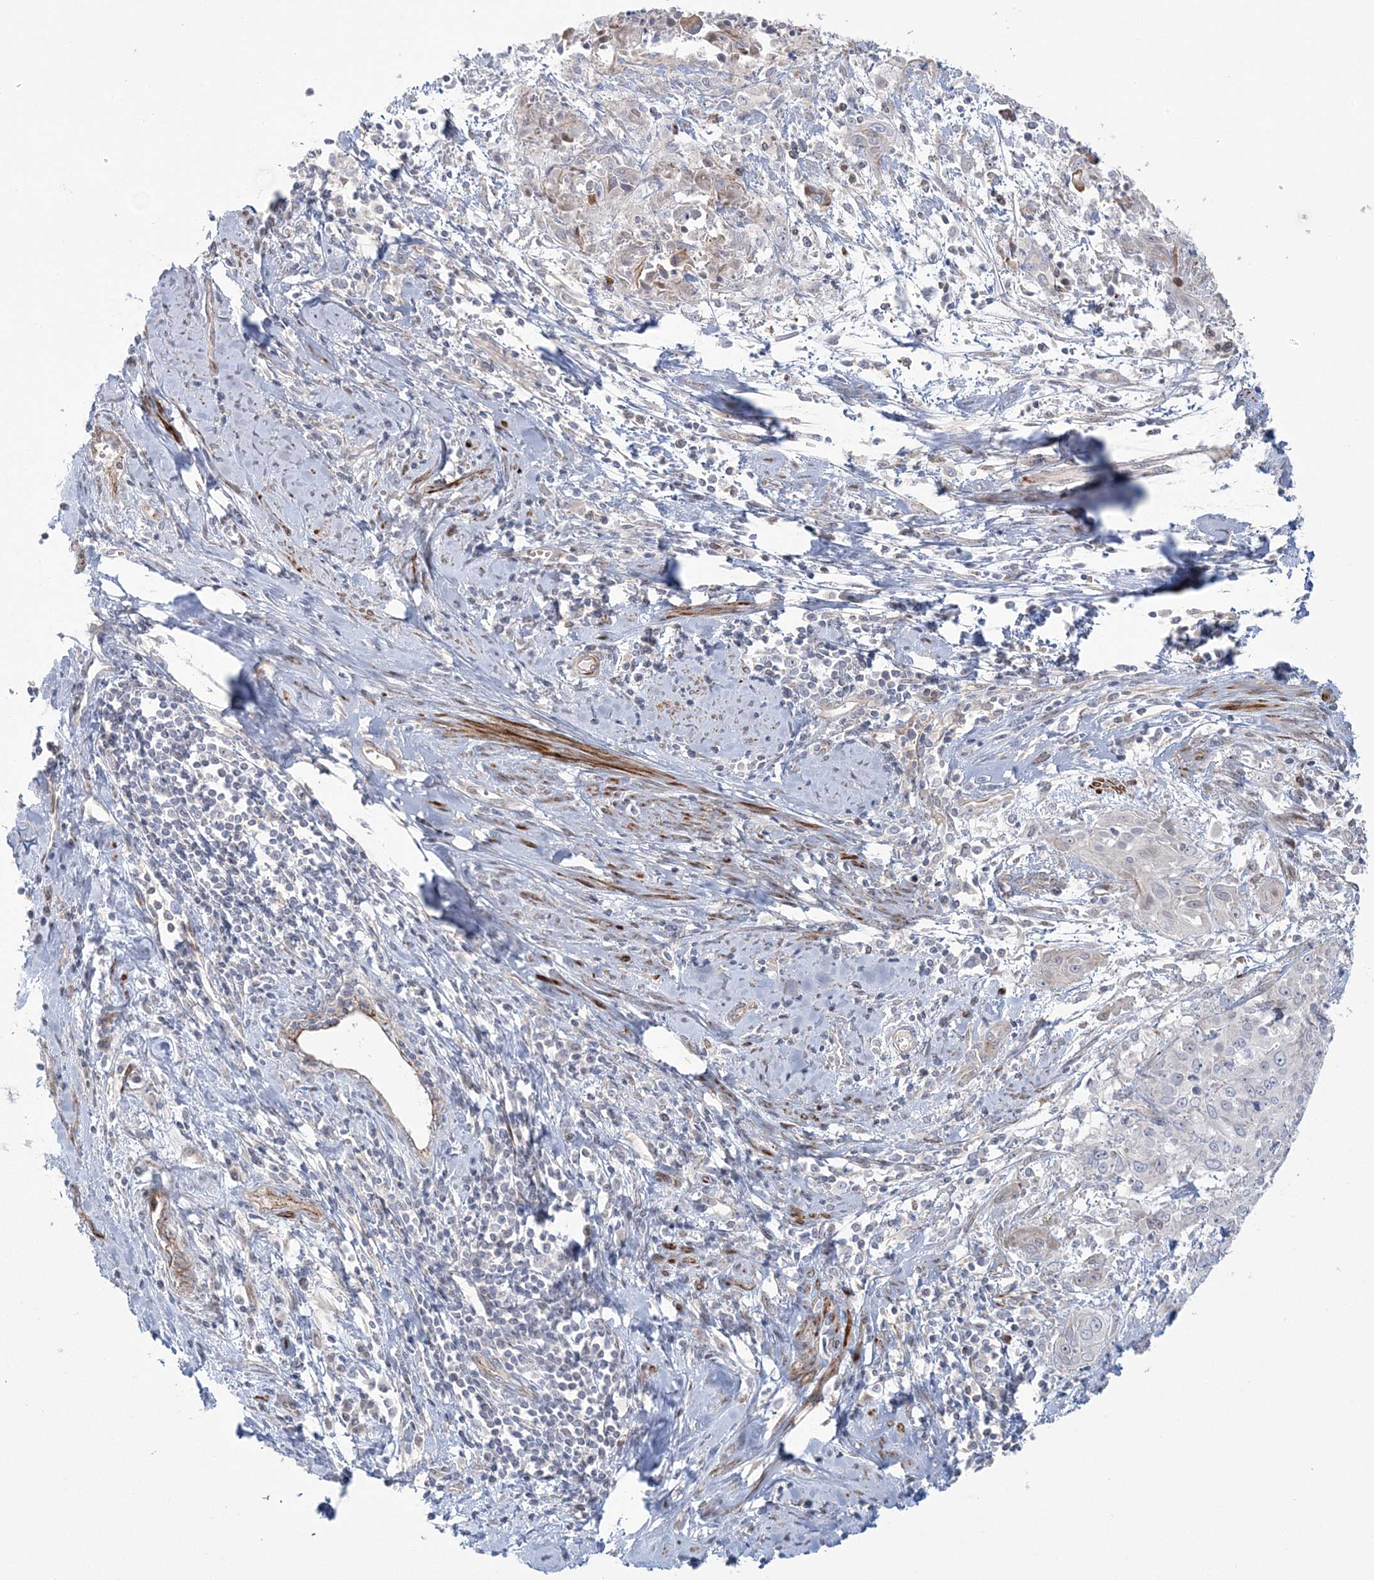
{"staining": {"intensity": "negative", "quantity": "none", "location": "none"}, "tissue": "cervical cancer", "cell_type": "Tumor cells", "image_type": "cancer", "snomed": [{"axis": "morphology", "description": "Squamous cell carcinoma, NOS"}, {"axis": "topography", "description": "Cervix"}], "caption": "A photomicrograph of human cervical cancer is negative for staining in tumor cells.", "gene": "NUDT9", "patient": {"sex": "female", "age": 55}}